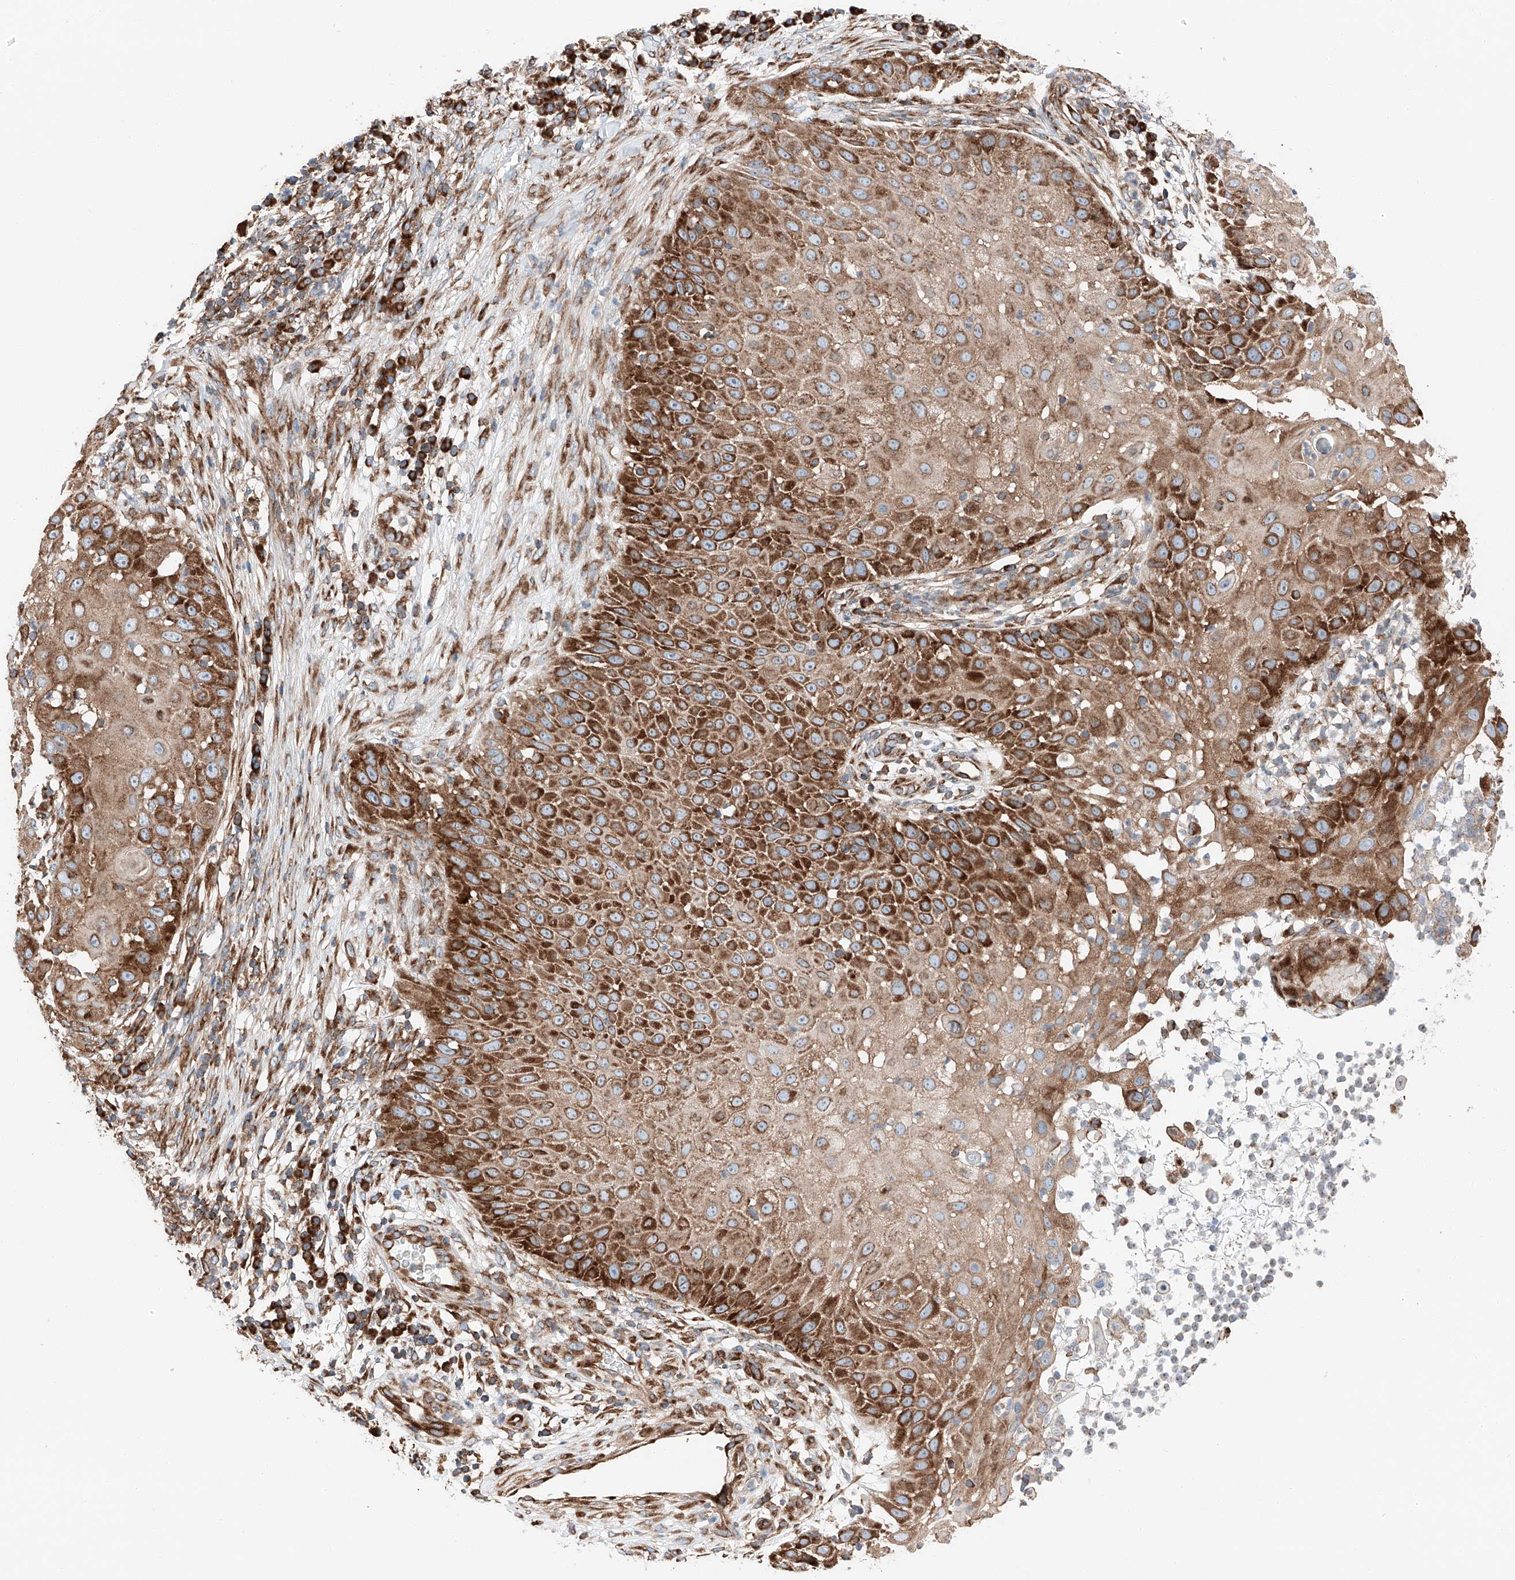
{"staining": {"intensity": "moderate", "quantity": ">75%", "location": "cytoplasmic/membranous"}, "tissue": "skin cancer", "cell_type": "Tumor cells", "image_type": "cancer", "snomed": [{"axis": "morphology", "description": "Squamous cell carcinoma, NOS"}, {"axis": "topography", "description": "Skin"}], "caption": "Protein staining of squamous cell carcinoma (skin) tissue reveals moderate cytoplasmic/membranous positivity in approximately >75% of tumor cells.", "gene": "ZC3H15", "patient": {"sex": "female", "age": 44}}